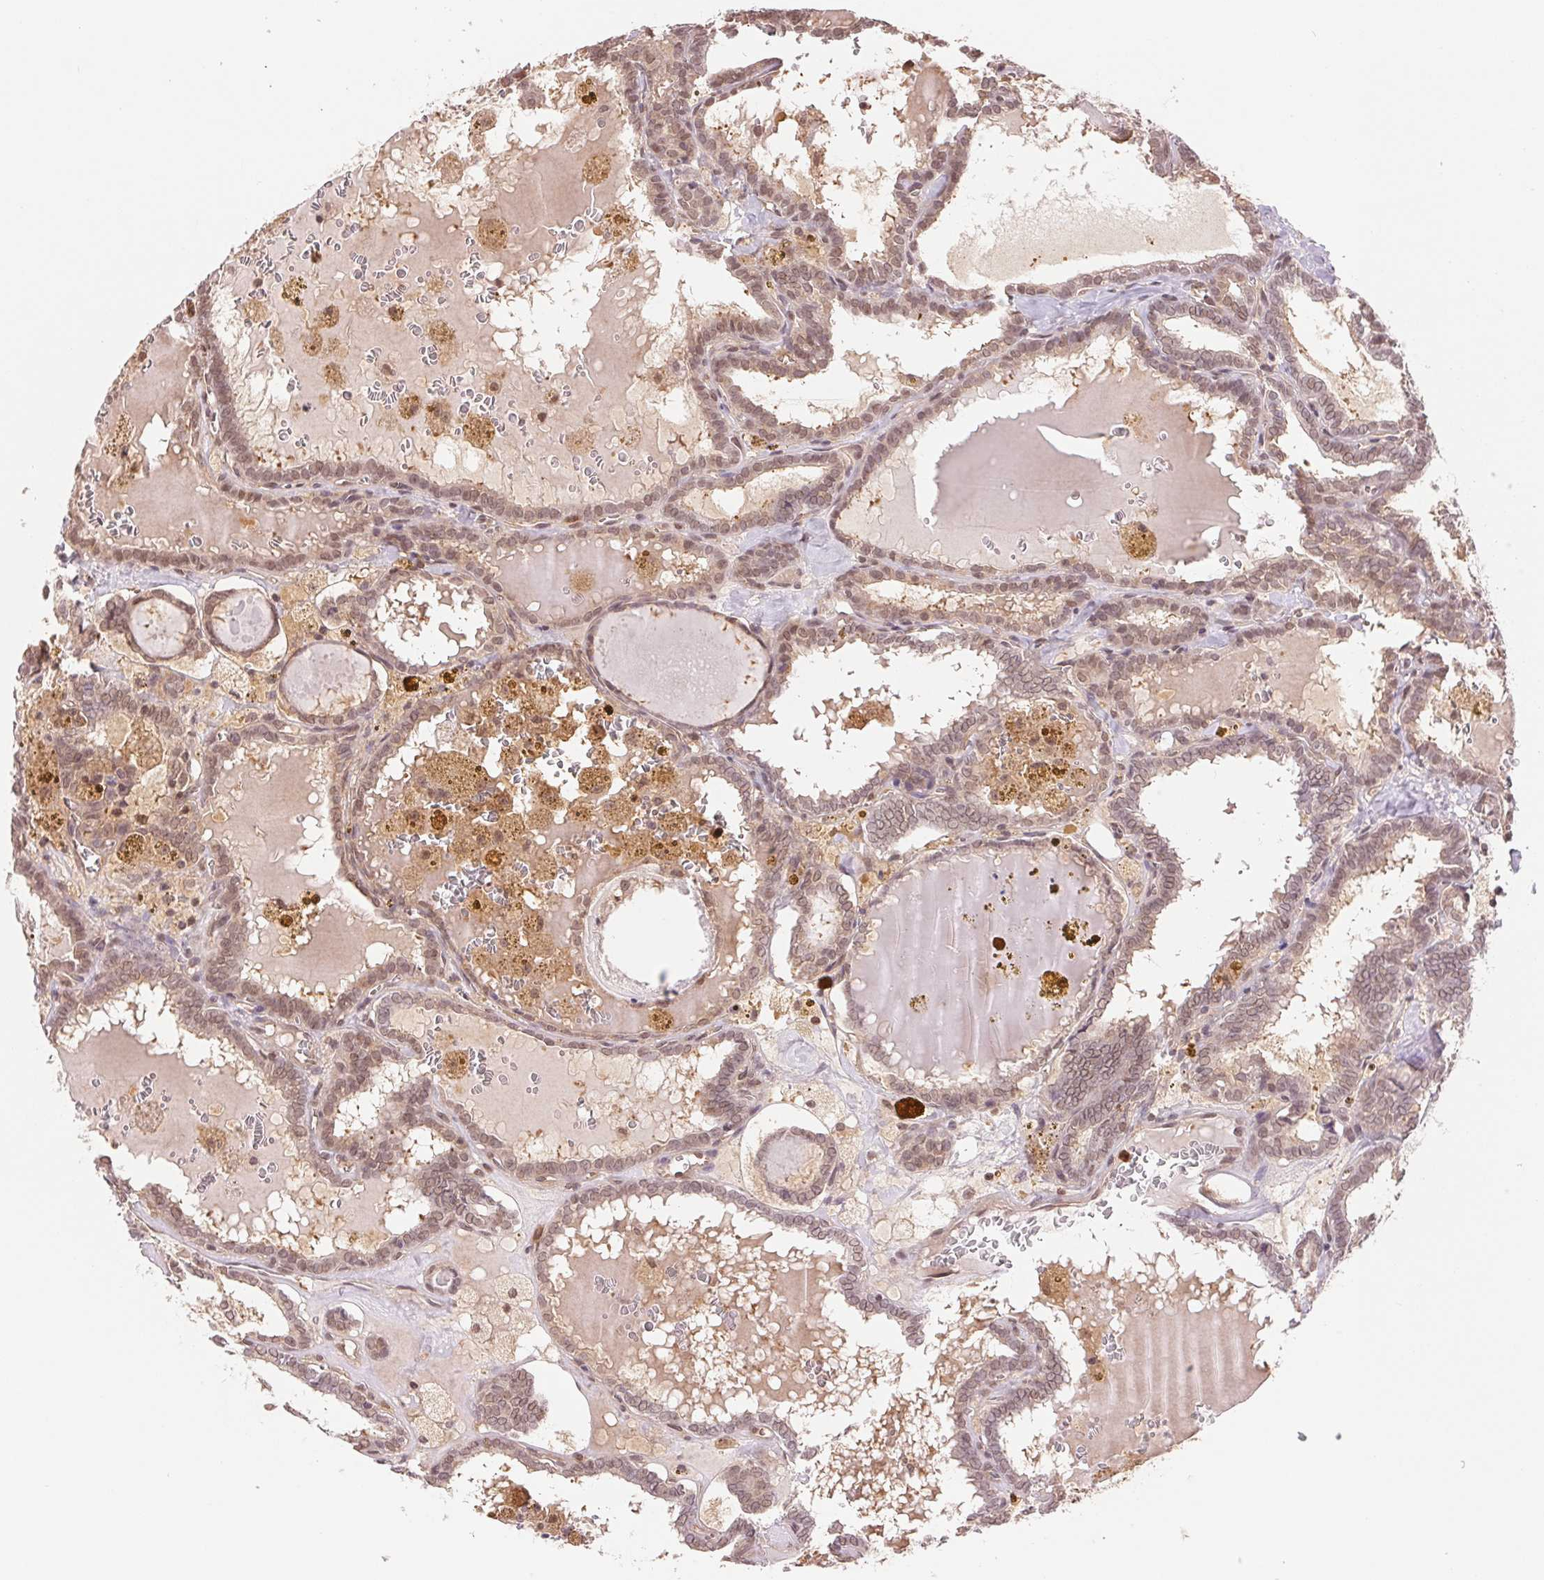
{"staining": {"intensity": "weak", "quantity": ">75%", "location": "nuclear"}, "tissue": "thyroid cancer", "cell_type": "Tumor cells", "image_type": "cancer", "snomed": [{"axis": "morphology", "description": "Papillary adenocarcinoma, NOS"}, {"axis": "topography", "description": "Thyroid gland"}], "caption": "About >75% of tumor cells in human thyroid cancer reveal weak nuclear protein expression as visualized by brown immunohistochemical staining.", "gene": "CDC123", "patient": {"sex": "female", "age": 39}}